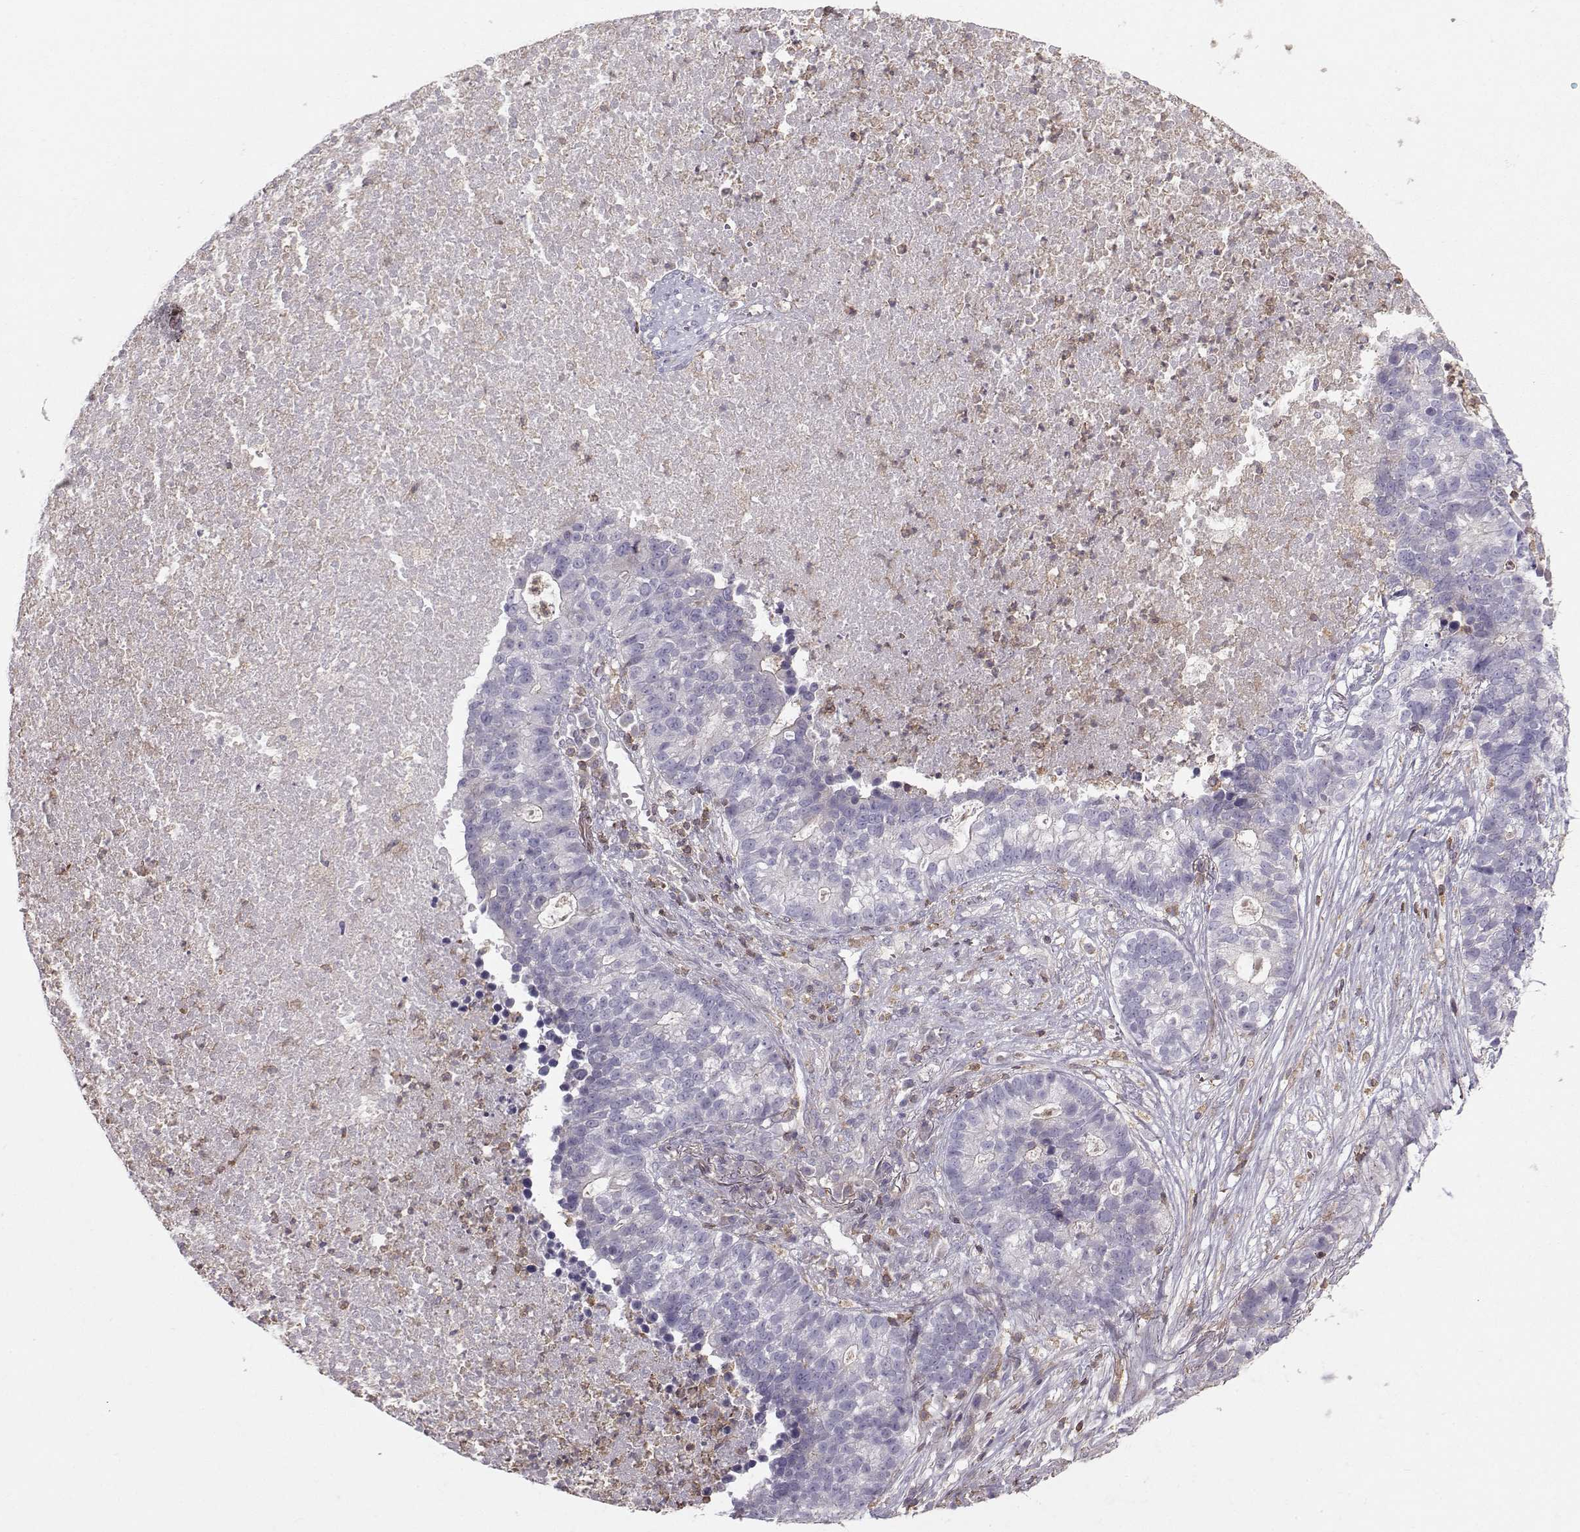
{"staining": {"intensity": "negative", "quantity": "none", "location": "none"}, "tissue": "lung cancer", "cell_type": "Tumor cells", "image_type": "cancer", "snomed": [{"axis": "morphology", "description": "Adenocarcinoma, NOS"}, {"axis": "topography", "description": "Lung"}], "caption": "IHC of human adenocarcinoma (lung) shows no expression in tumor cells.", "gene": "ZBTB32", "patient": {"sex": "male", "age": 57}}